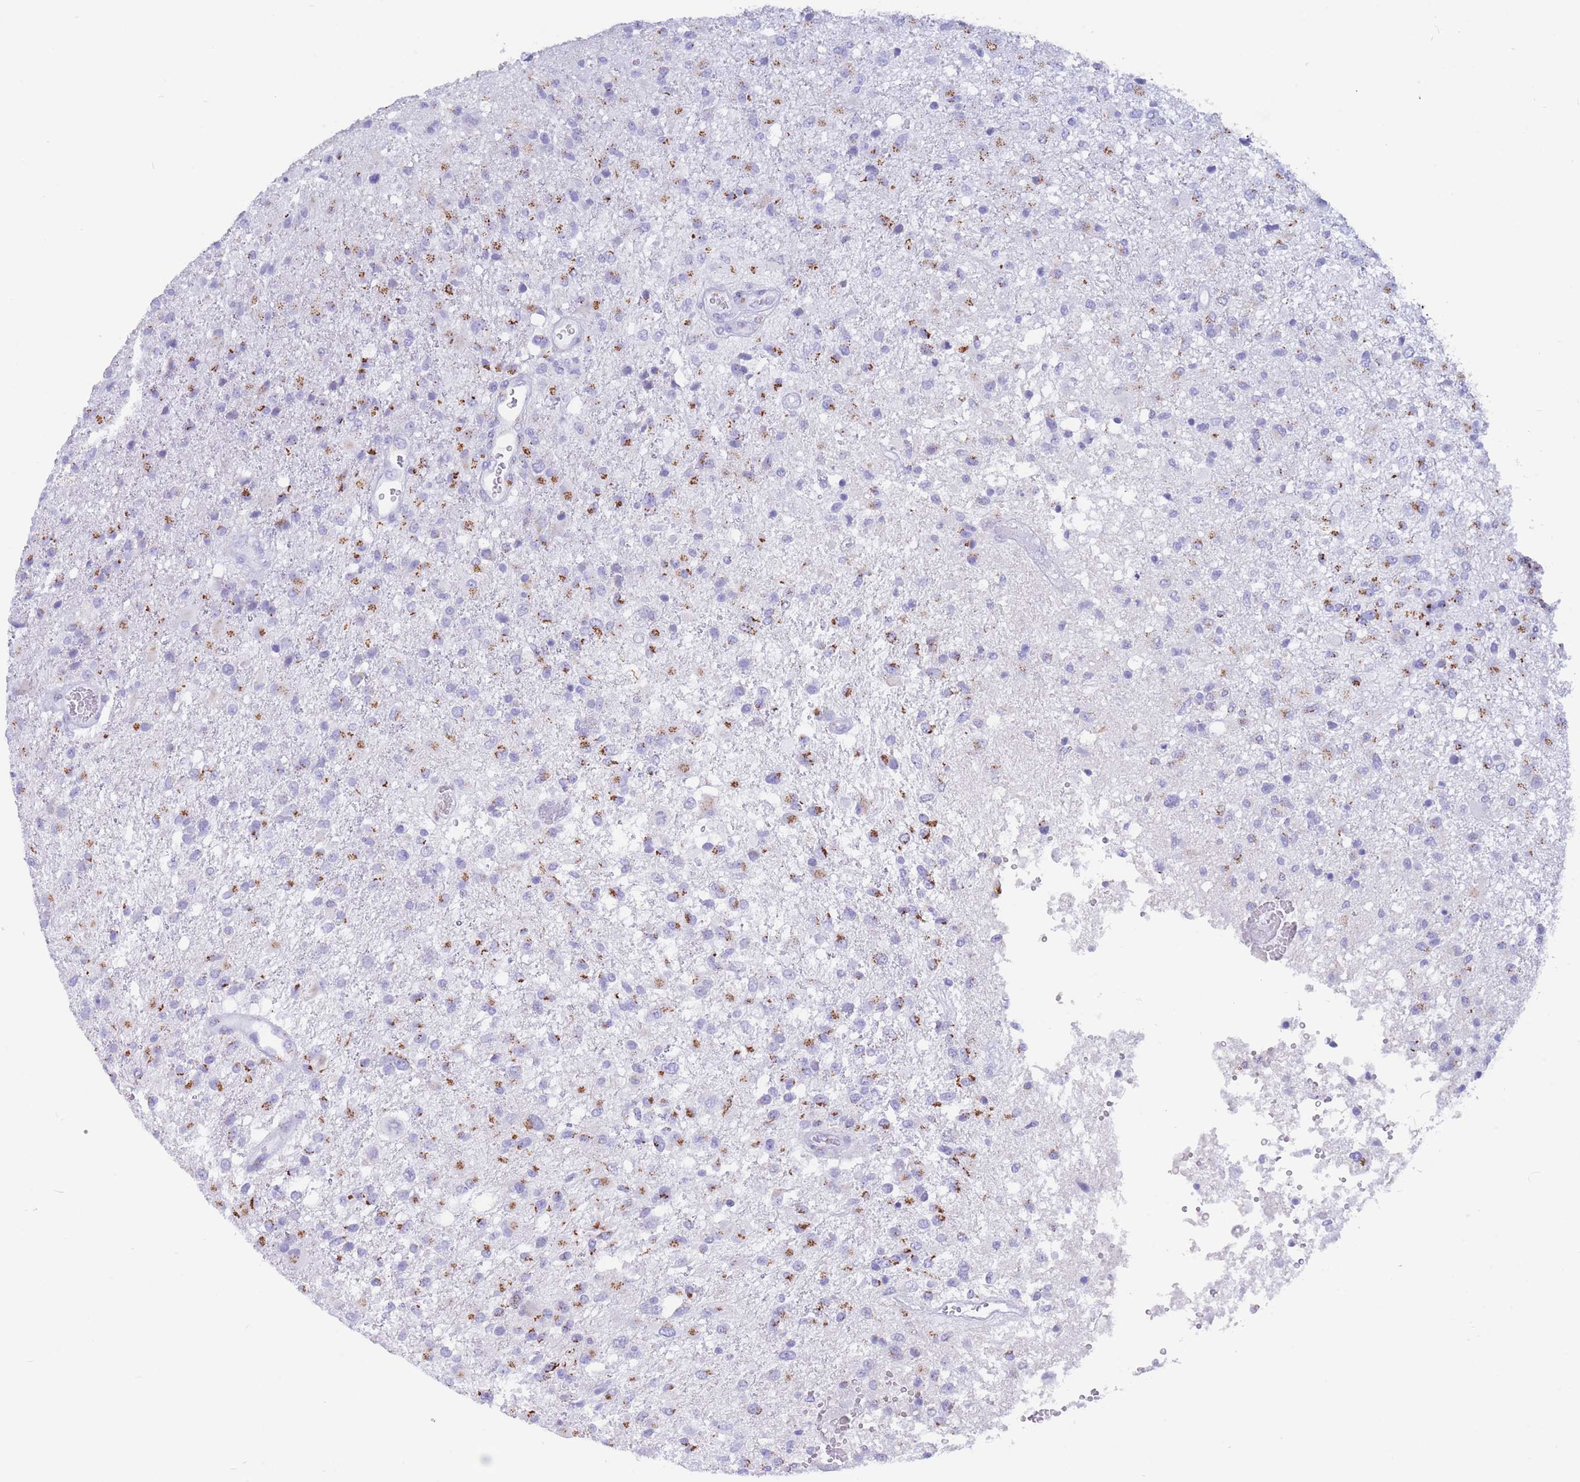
{"staining": {"intensity": "moderate", "quantity": "25%-75%", "location": "cytoplasmic/membranous"}, "tissue": "glioma", "cell_type": "Tumor cells", "image_type": "cancer", "snomed": [{"axis": "morphology", "description": "Glioma, malignant, High grade"}, {"axis": "topography", "description": "Brain"}], "caption": "Immunohistochemistry of human malignant glioma (high-grade) exhibits medium levels of moderate cytoplasmic/membranous positivity in approximately 25%-75% of tumor cells.", "gene": "FAM3C", "patient": {"sex": "female", "age": 74}}